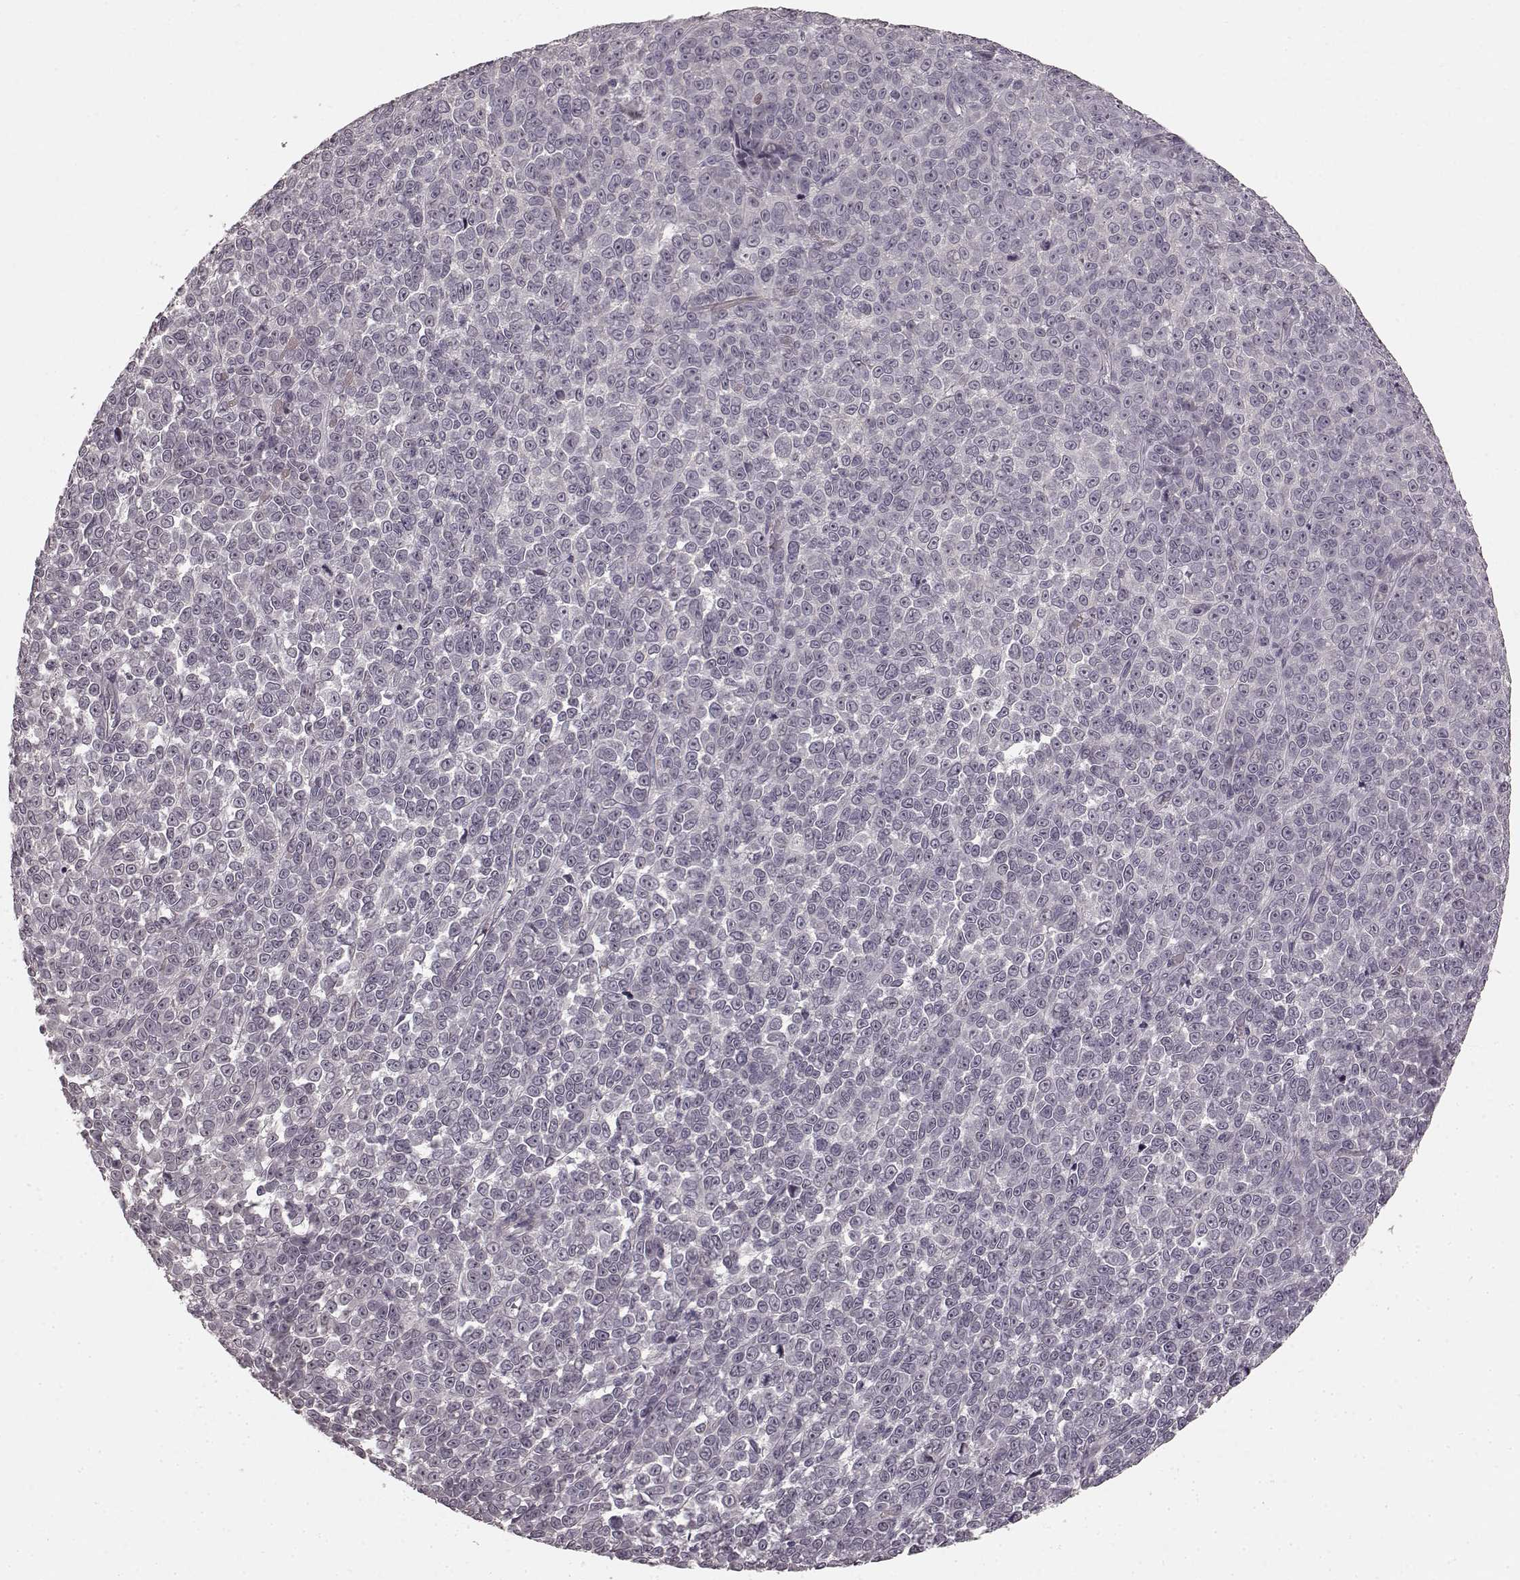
{"staining": {"intensity": "negative", "quantity": "none", "location": "none"}, "tissue": "melanoma", "cell_type": "Tumor cells", "image_type": "cancer", "snomed": [{"axis": "morphology", "description": "Malignant melanoma, NOS"}, {"axis": "topography", "description": "Skin"}], "caption": "An immunohistochemistry histopathology image of melanoma is shown. There is no staining in tumor cells of melanoma. (DAB (3,3'-diaminobenzidine) immunohistochemistry (IHC), high magnification).", "gene": "PRKCE", "patient": {"sex": "female", "age": 95}}